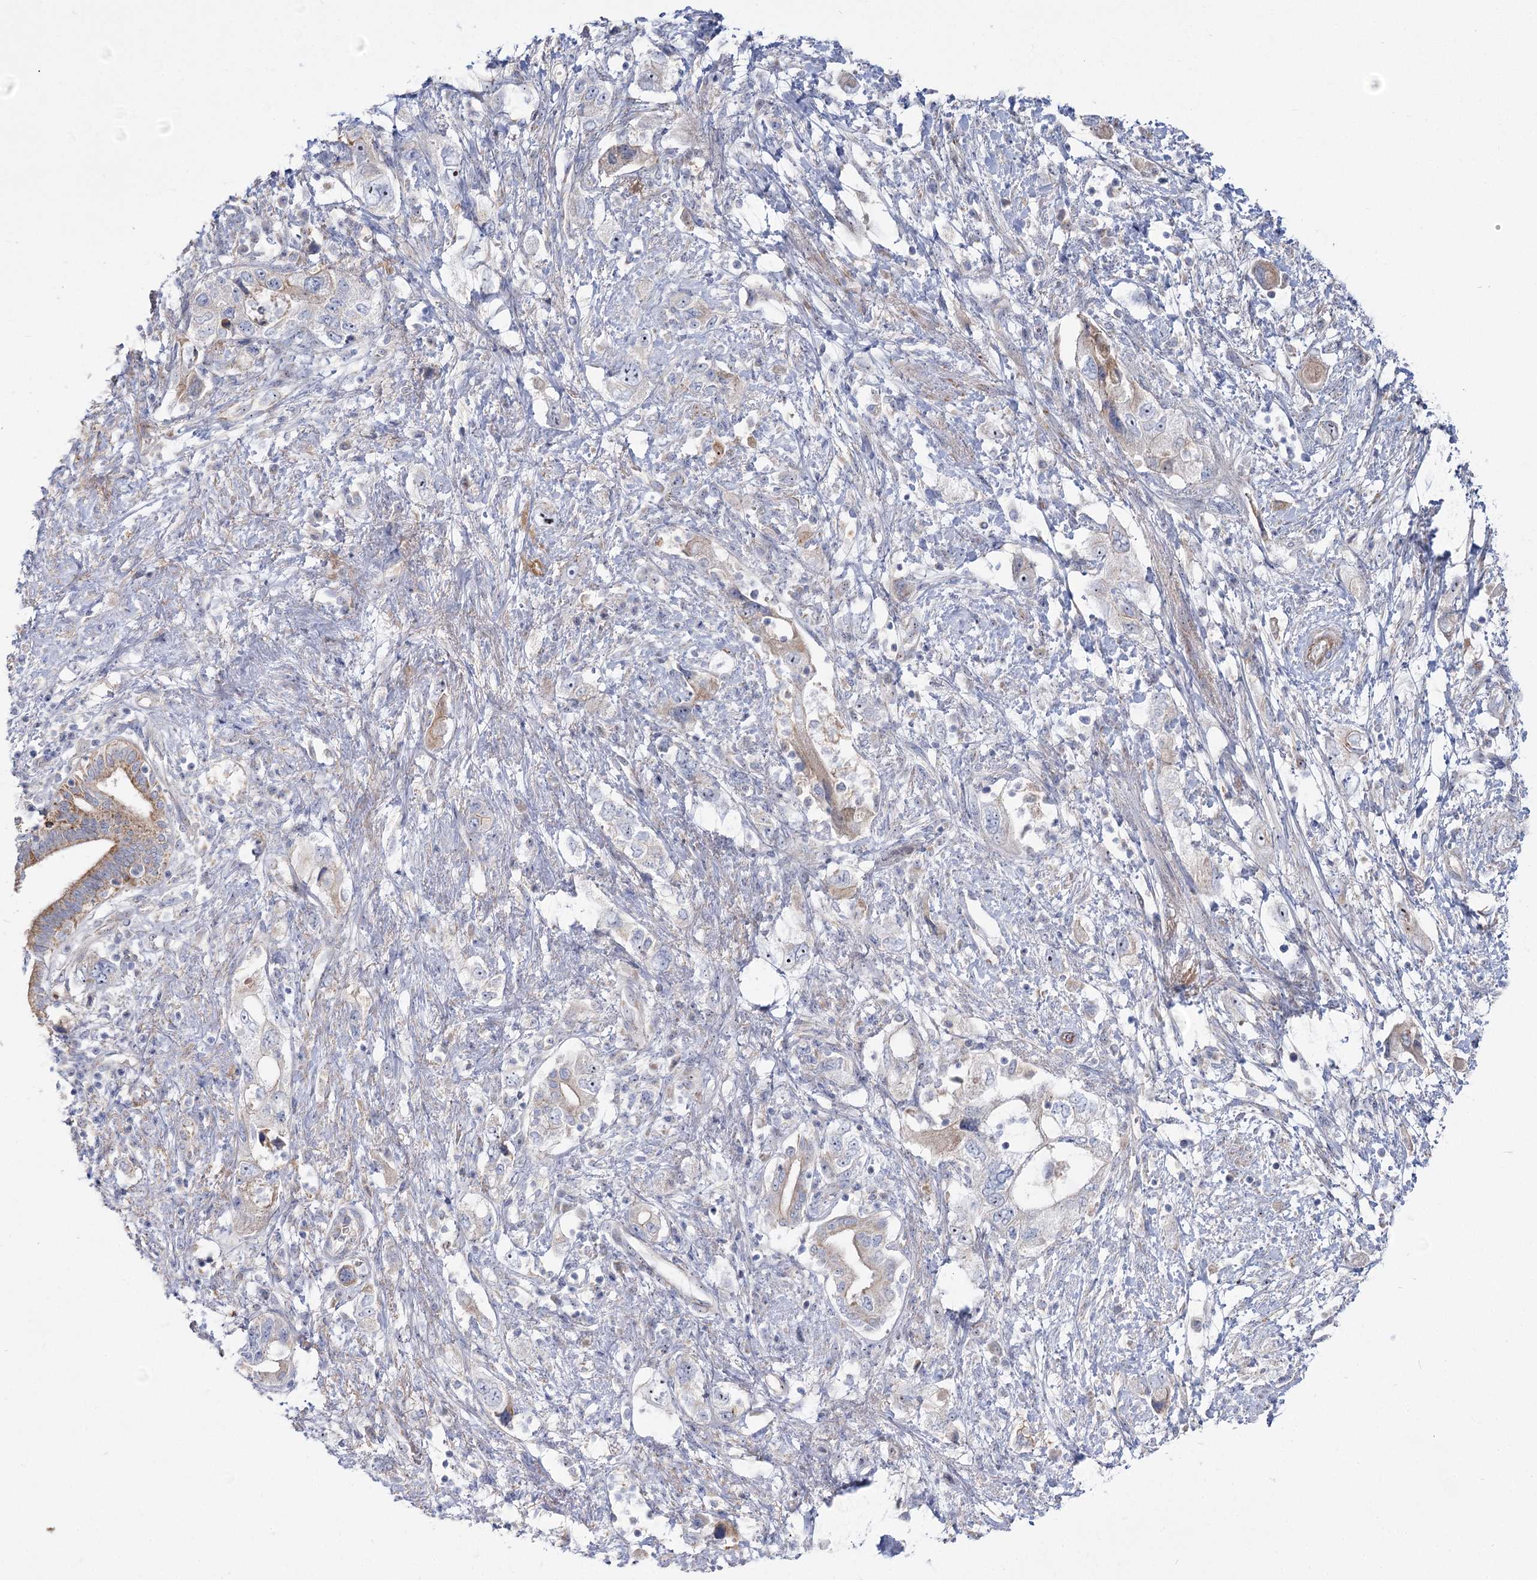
{"staining": {"intensity": "moderate", "quantity": "<25%", "location": "cytoplasmic/membranous"}, "tissue": "pancreatic cancer", "cell_type": "Tumor cells", "image_type": "cancer", "snomed": [{"axis": "morphology", "description": "Adenocarcinoma, NOS"}, {"axis": "topography", "description": "Pancreas"}], "caption": "This is a photomicrograph of immunohistochemistry staining of pancreatic cancer (adenocarcinoma), which shows moderate staining in the cytoplasmic/membranous of tumor cells.", "gene": "SUOX", "patient": {"sex": "female", "age": 73}}